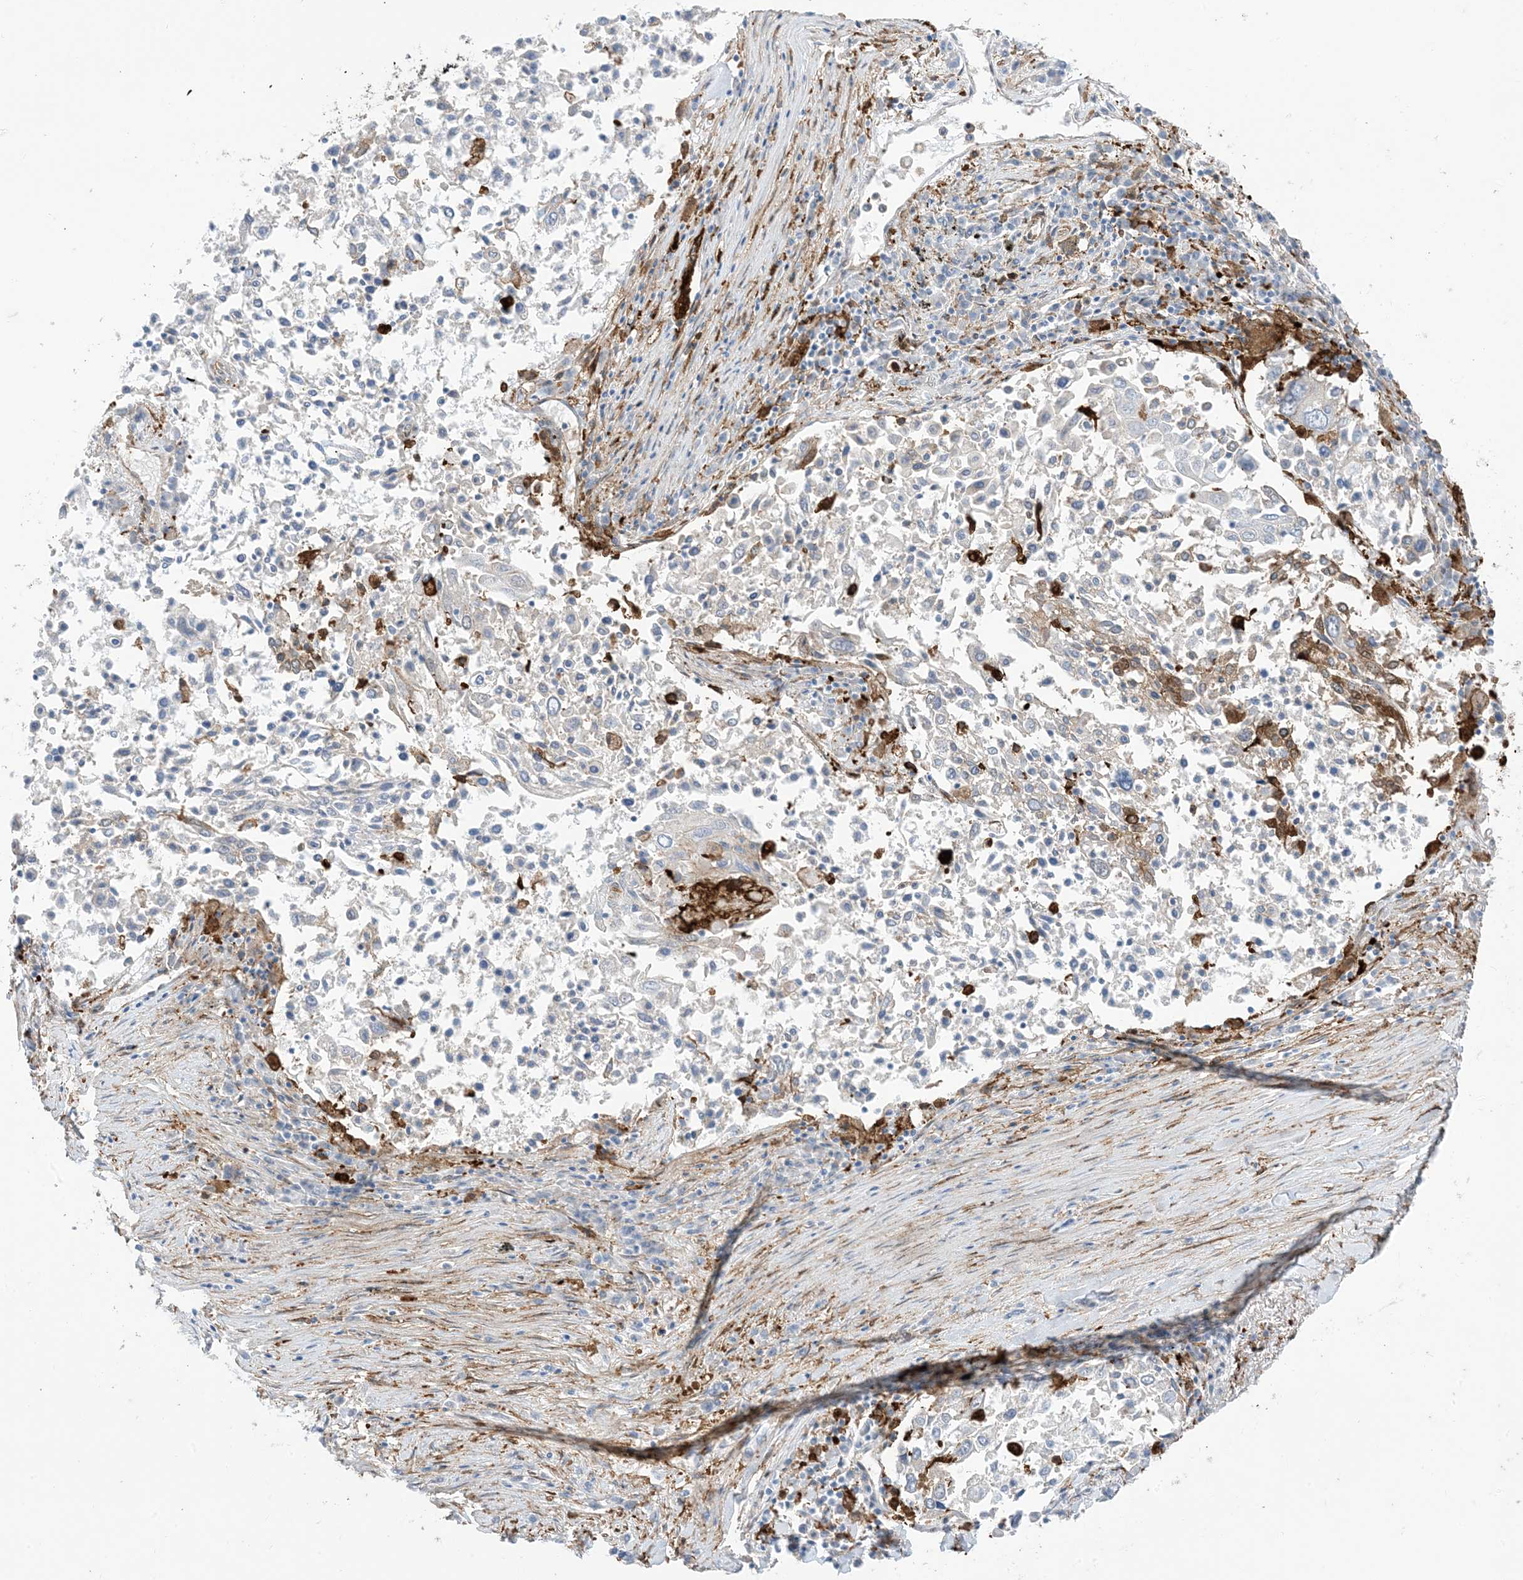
{"staining": {"intensity": "moderate", "quantity": "<25%", "location": "cytoplasmic/membranous"}, "tissue": "lung cancer", "cell_type": "Tumor cells", "image_type": "cancer", "snomed": [{"axis": "morphology", "description": "Squamous cell carcinoma, NOS"}, {"axis": "topography", "description": "Lung"}], "caption": "Brown immunohistochemical staining in human lung cancer (squamous cell carcinoma) displays moderate cytoplasmic/membranous positivity in approximately <25% of tumor cells.", "gene": "GSN", "patient": {"sex": "male", "age": 65}}